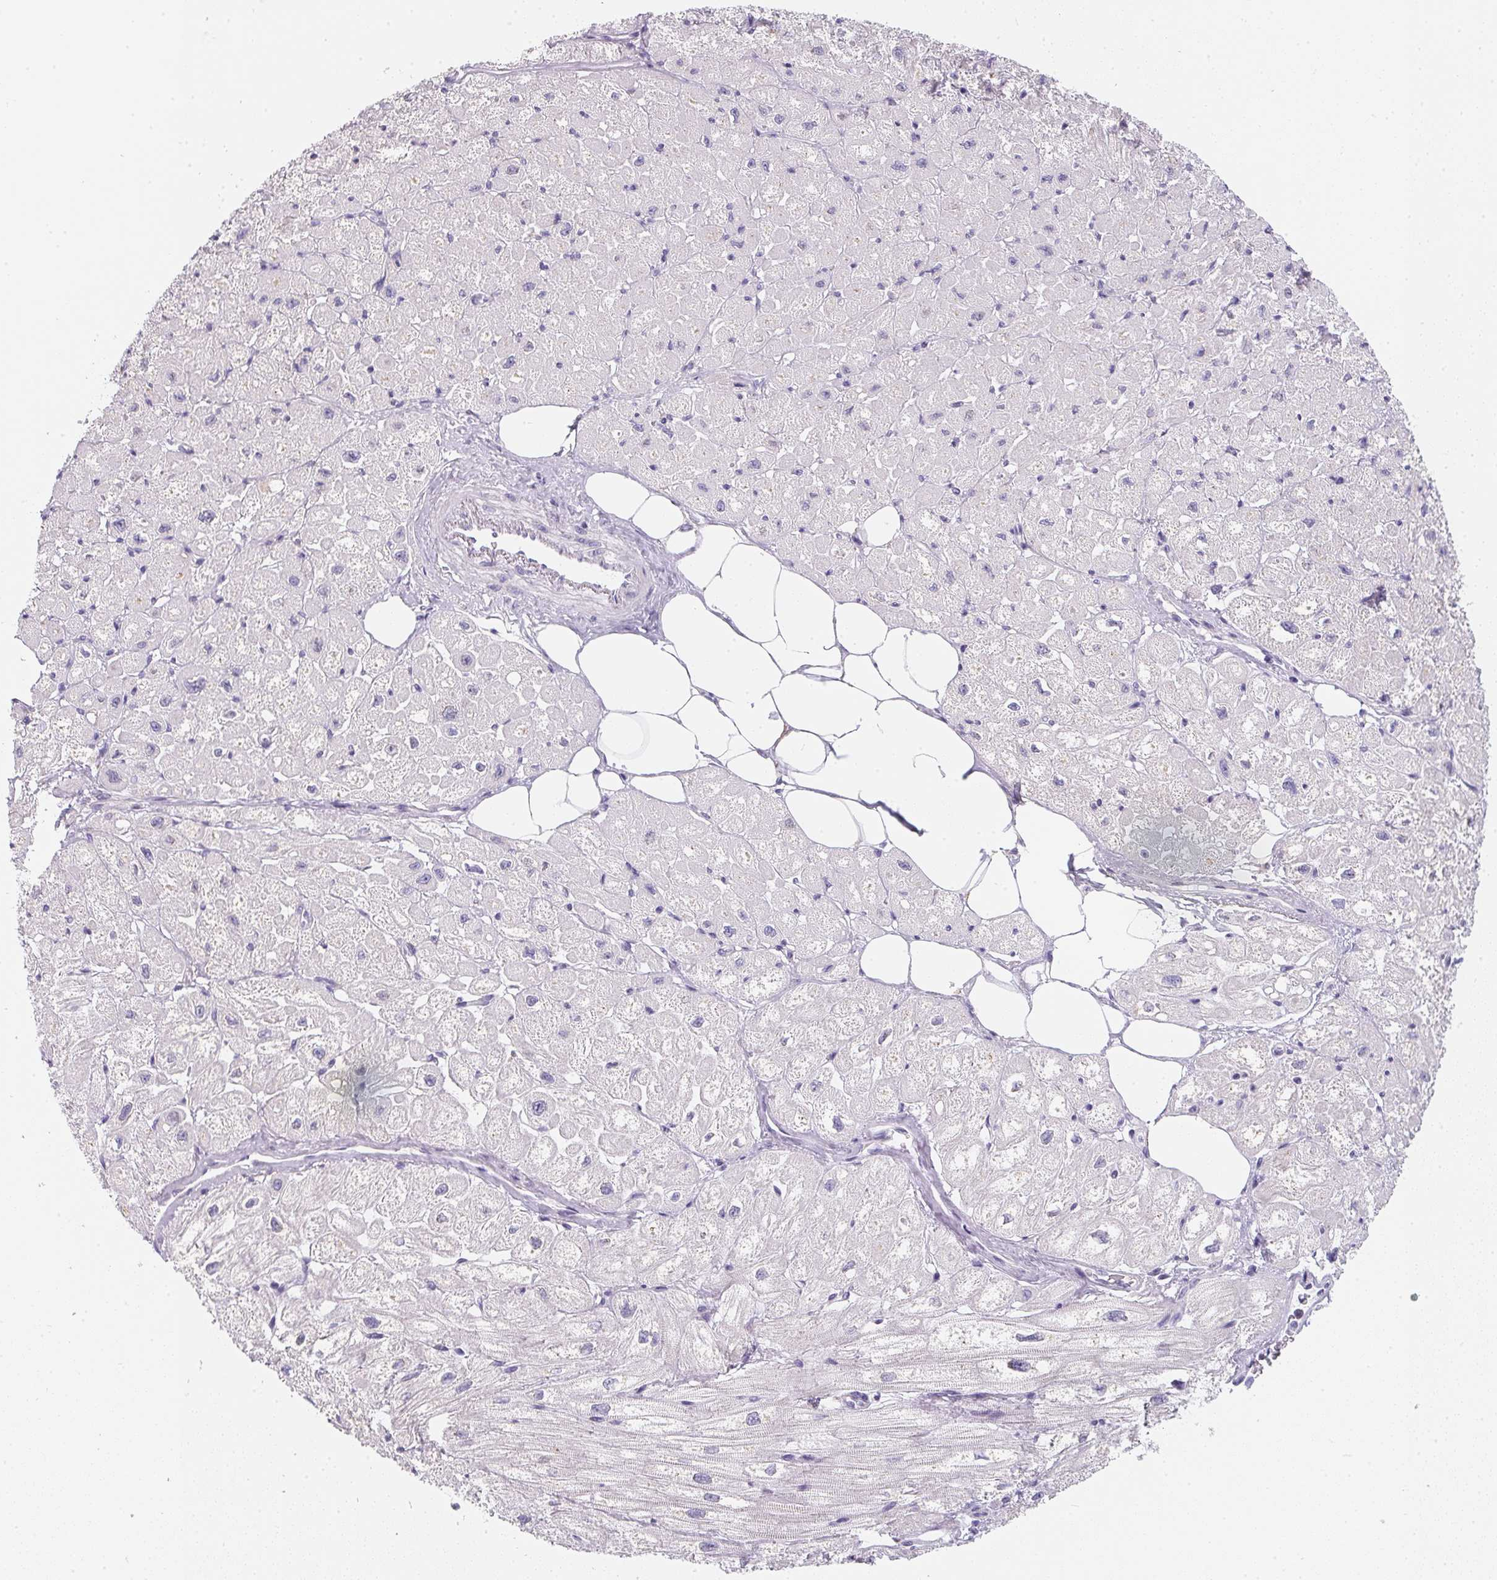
{"staining": {"intensity": "weak", "quantity": "25%-75%", "location": "cytoplasmic/membranous"}, "tissue": "heart muscle", "cell_type": "Cardiomyocytes", "image_type": "normal", "snomed": [{"axis": "morphology", "description": "Normal tissue, NOS"}, {"axis": "topography", "description": "Heart"}], "caption": "Protein staining of benign heart muscle displays weak cytoplasmic/membranous expression in approximately 25%-75% of cardiomyocytes.", "gene": "MAP1A", "patient": {"sex": "female", "age": 62}}